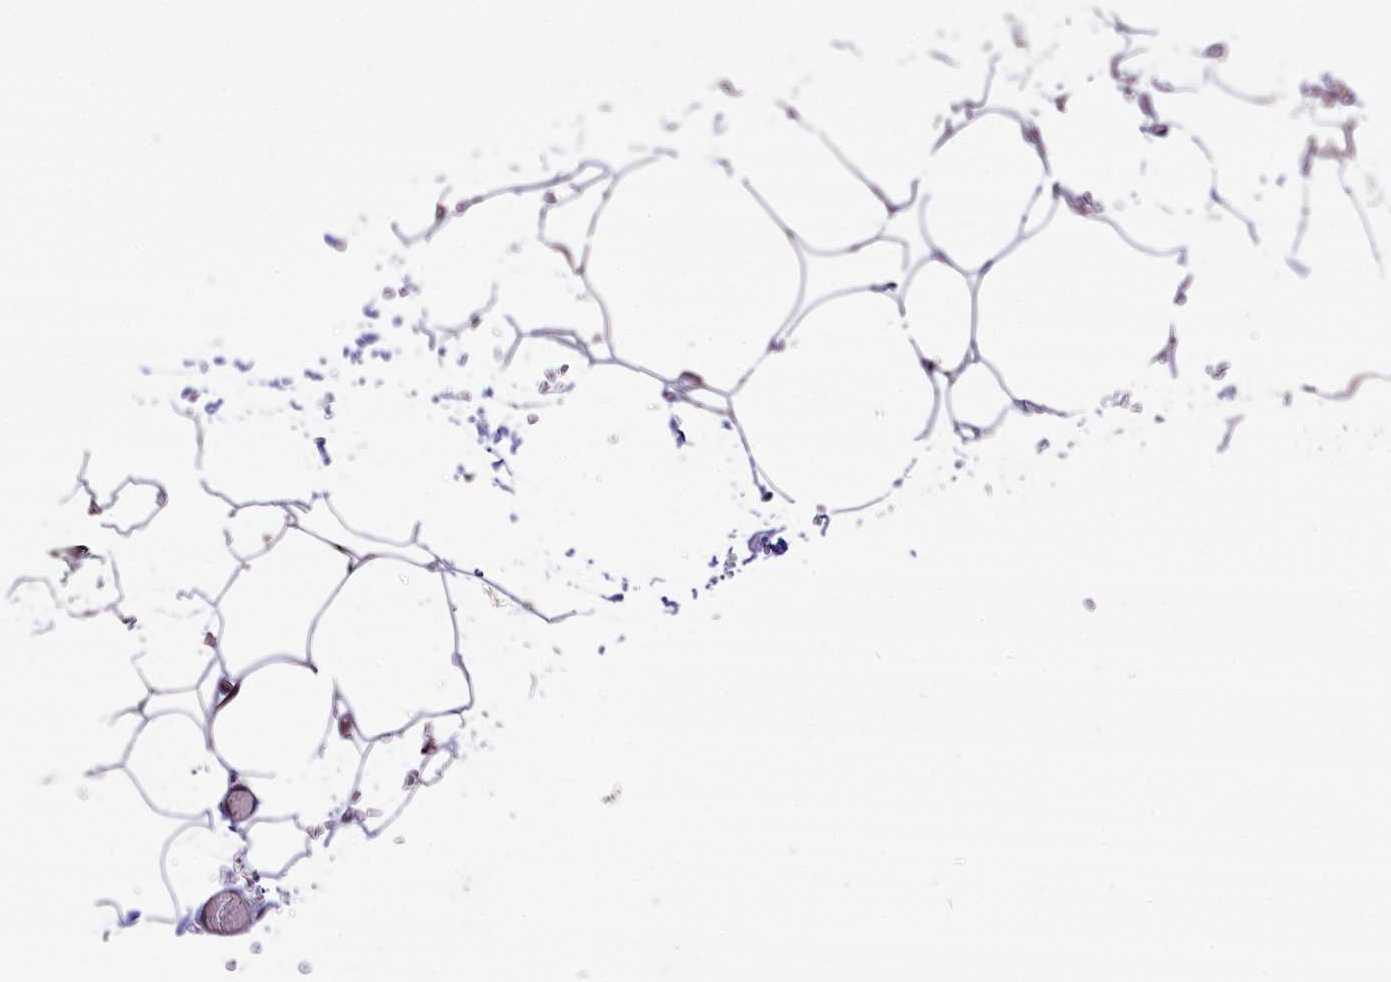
{"staining": {"intensity": "negative", "quantity": "none", "location": "none"}, "tissue": "adipose tissue", "cell_type": "Adipocytes", "image_type": "normal", "snomed": [{"axis": "morphology", "description": "Normal tissue, NOS"}, {"axis": "topography", "description": "Gallbladder"}, {"axis": "topography", "description": "Peripheral nerve tissue"}], "caption": "Adipocytes show no significant protein positivity in benign adipose tissue. (DAB (3,3'-diaminobenzidine) IHC, high magnification).", "gene": "RIC8A", "patient": {"sex": "male", "age": 38}}